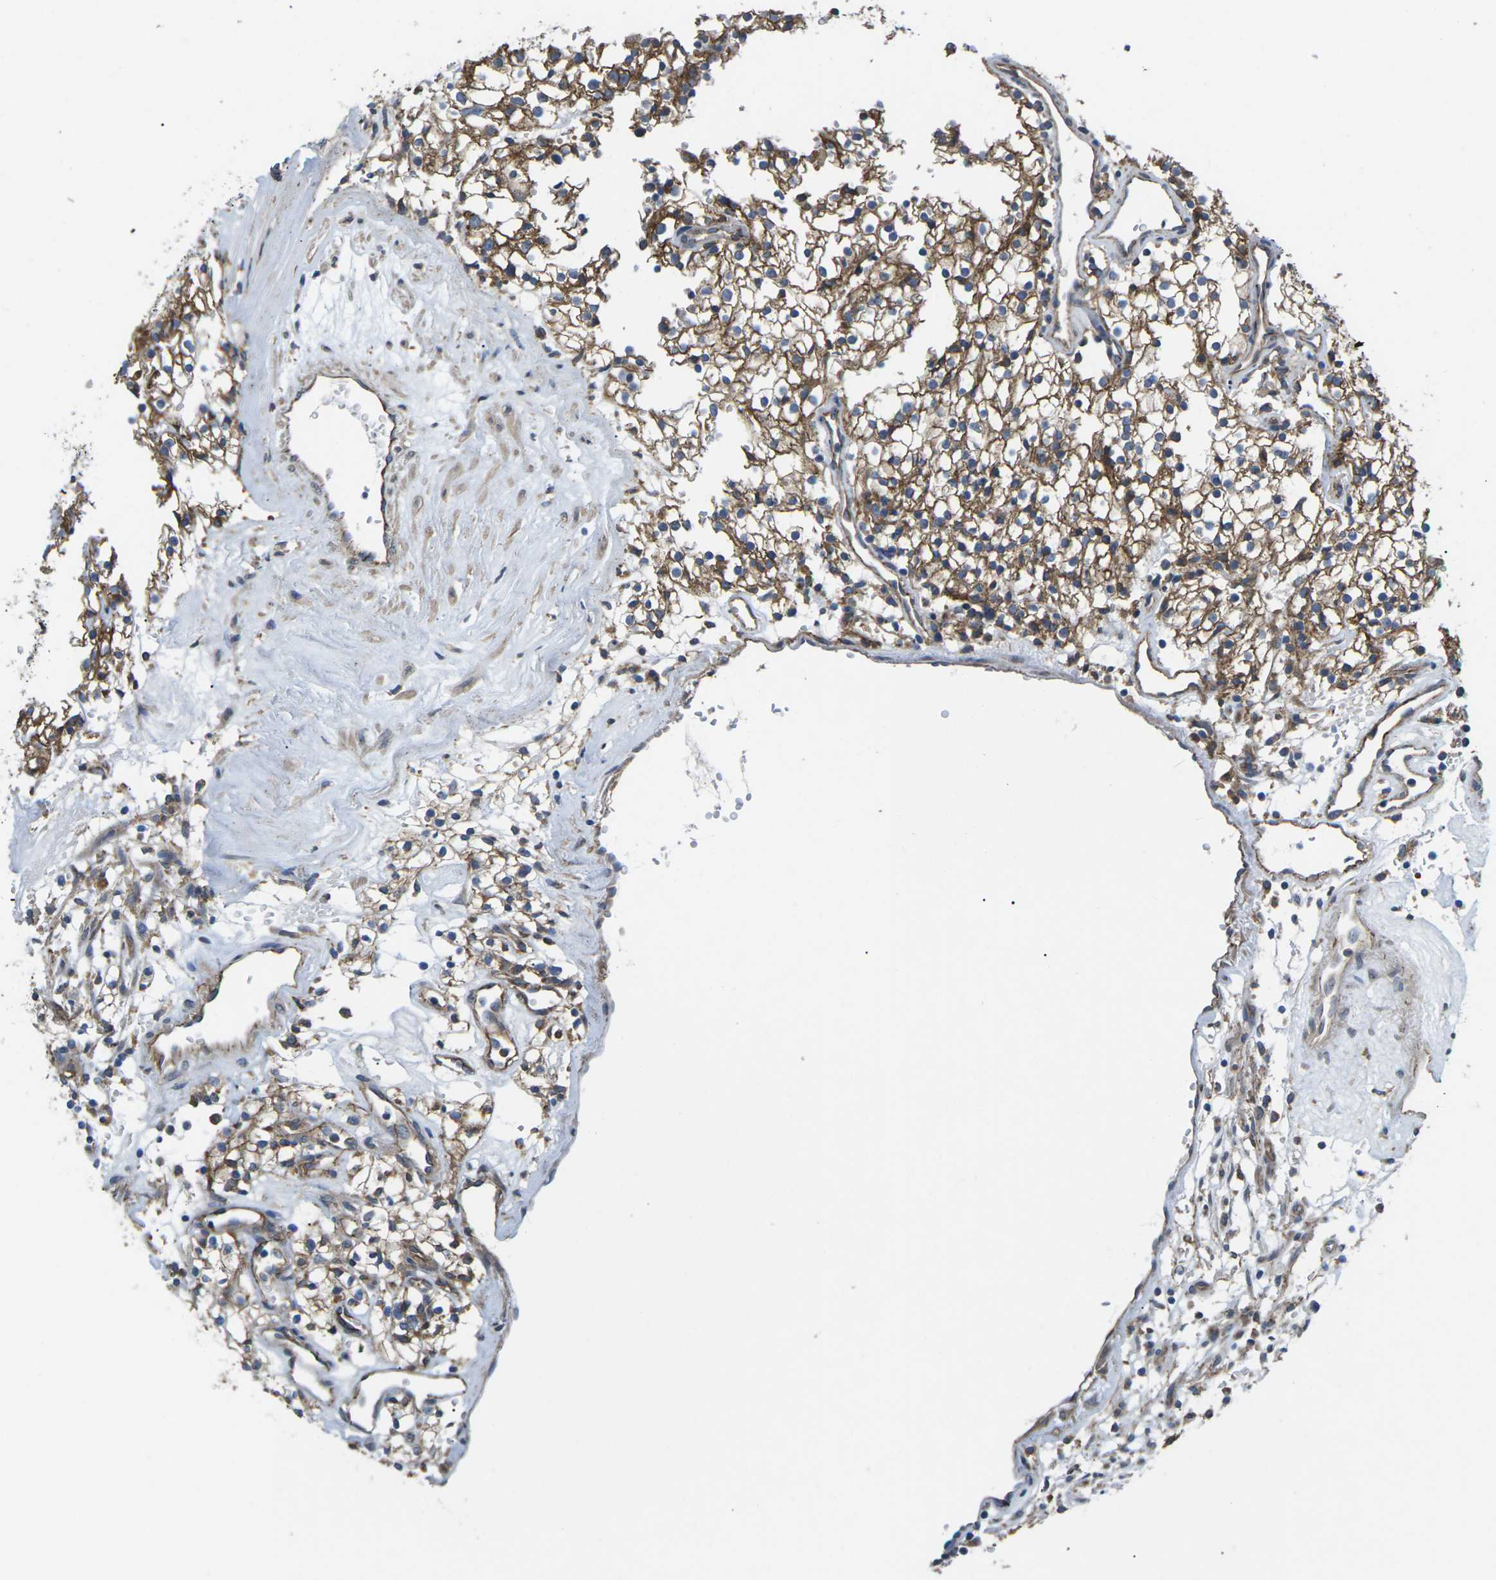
{"staining": {"intensity": "strong", "quantity": ">75%", "location": "cytoplasmic/membranous"}, "tissue": "renal cancer", "cell_type": "Tumor cells", "image_type": "cancer", "snomed": [{"axis": "morphology", "description": "Adenocarcinoma, NOS"}, {"axis": "topography", "description": "Kidney"}], "caption": "Renal cancer stained with DAB (3,3'-diaminobenzidine) immunohistochemistry displays high levels of strong cytoplasmic/membranous positivity in about >75% of tumor cells.", "gene": "CTNND1", "patient": {"sex": "male", "age": 59}}